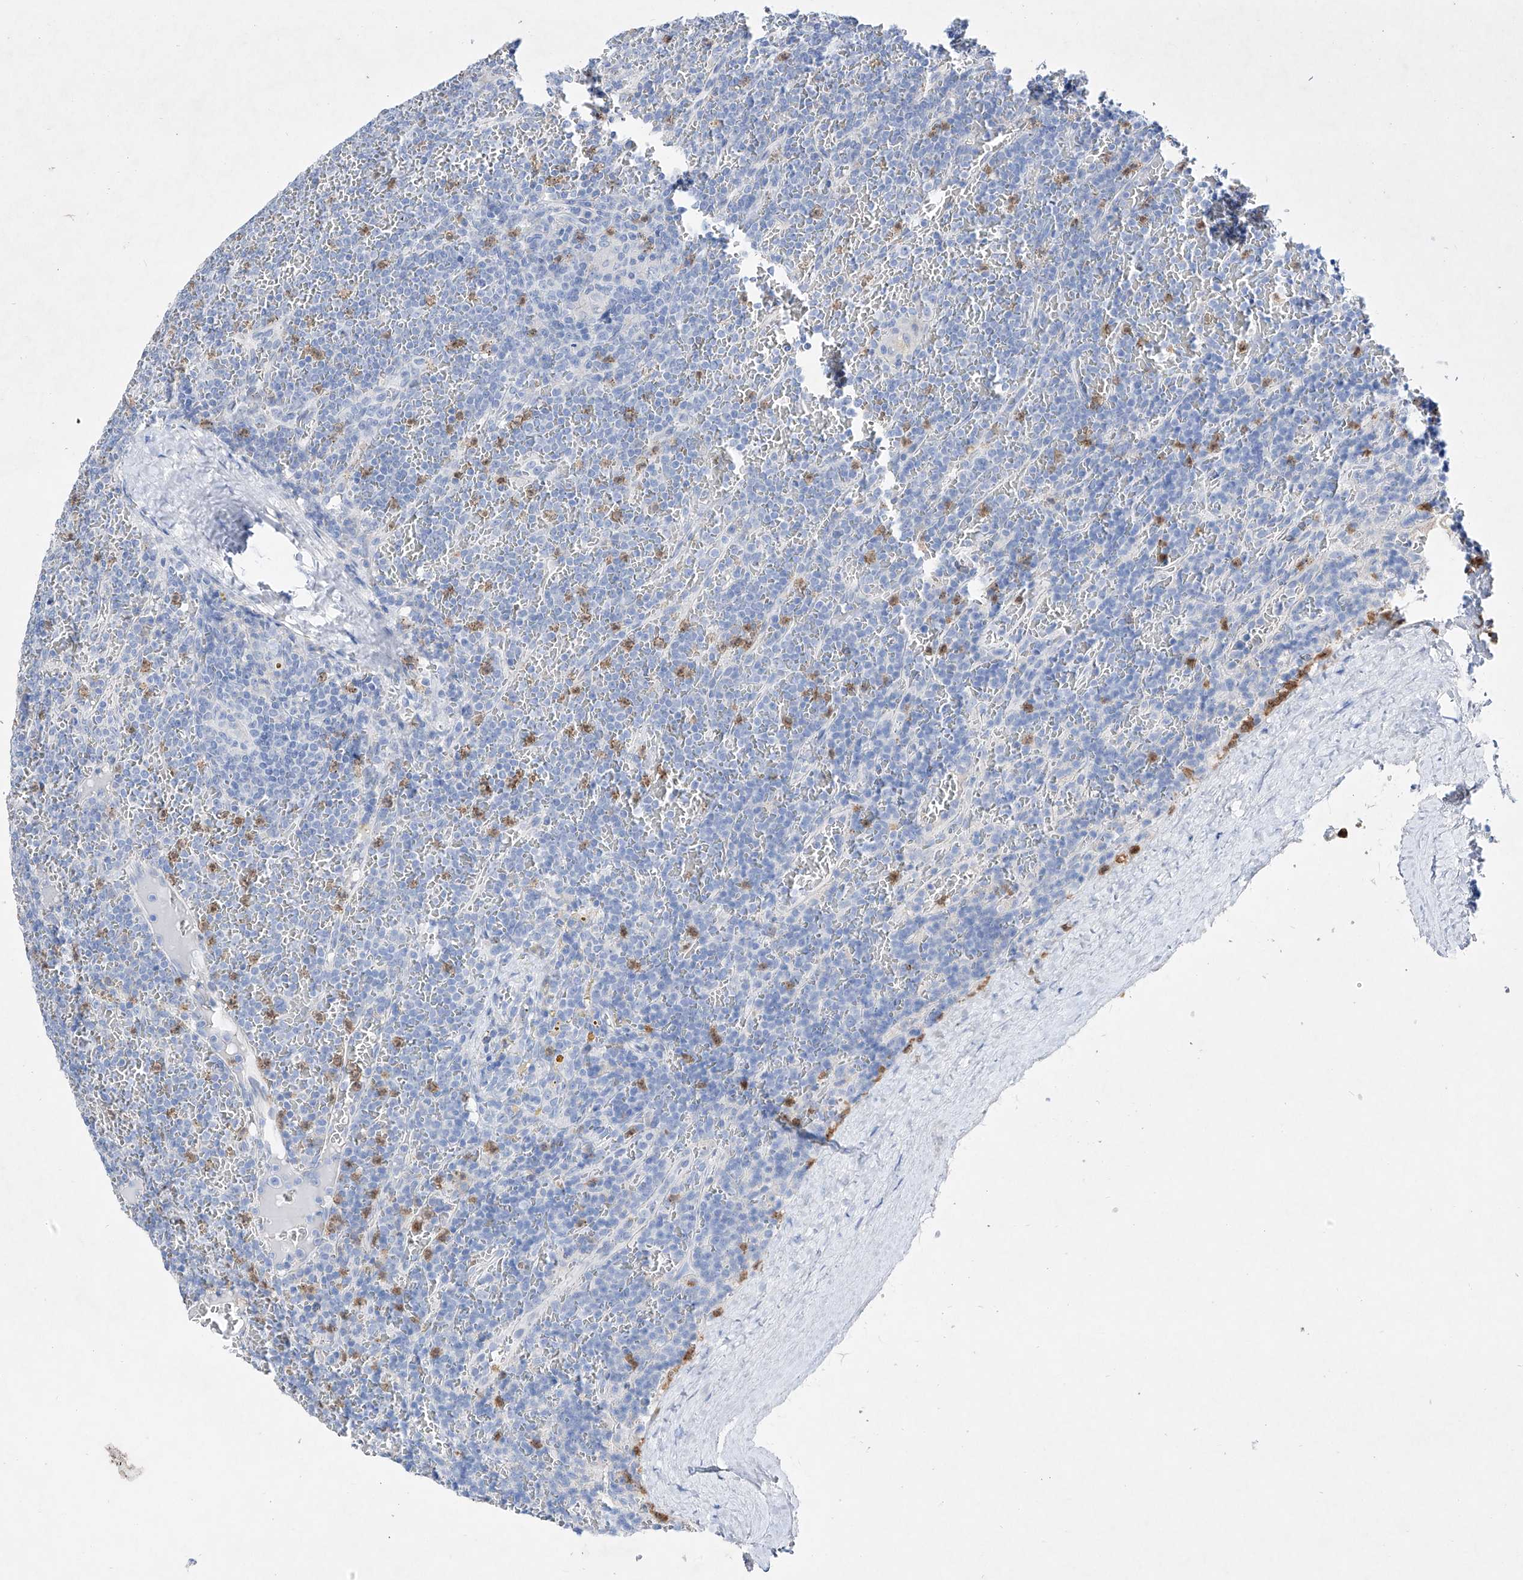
{"staining": {"intensity": "negative", "quantity": "none", "location": "none"}, "tissue": "lymphoma", "cell_type": "Tumor cells", "image_type": "cancer", "snomed": [{"axis": "morphology", "description": "Malignant lymphoma, non-Hodgkin's type, Low grade"}, {"axis": "topography", "description": "Spleen"}], "caption": "A micrograph of lymphoma stained for a protein demonstrates no brown staining in tumor cells.", "gene": "TM7SF2", "patient": {"sex": "female", "age": 19}}